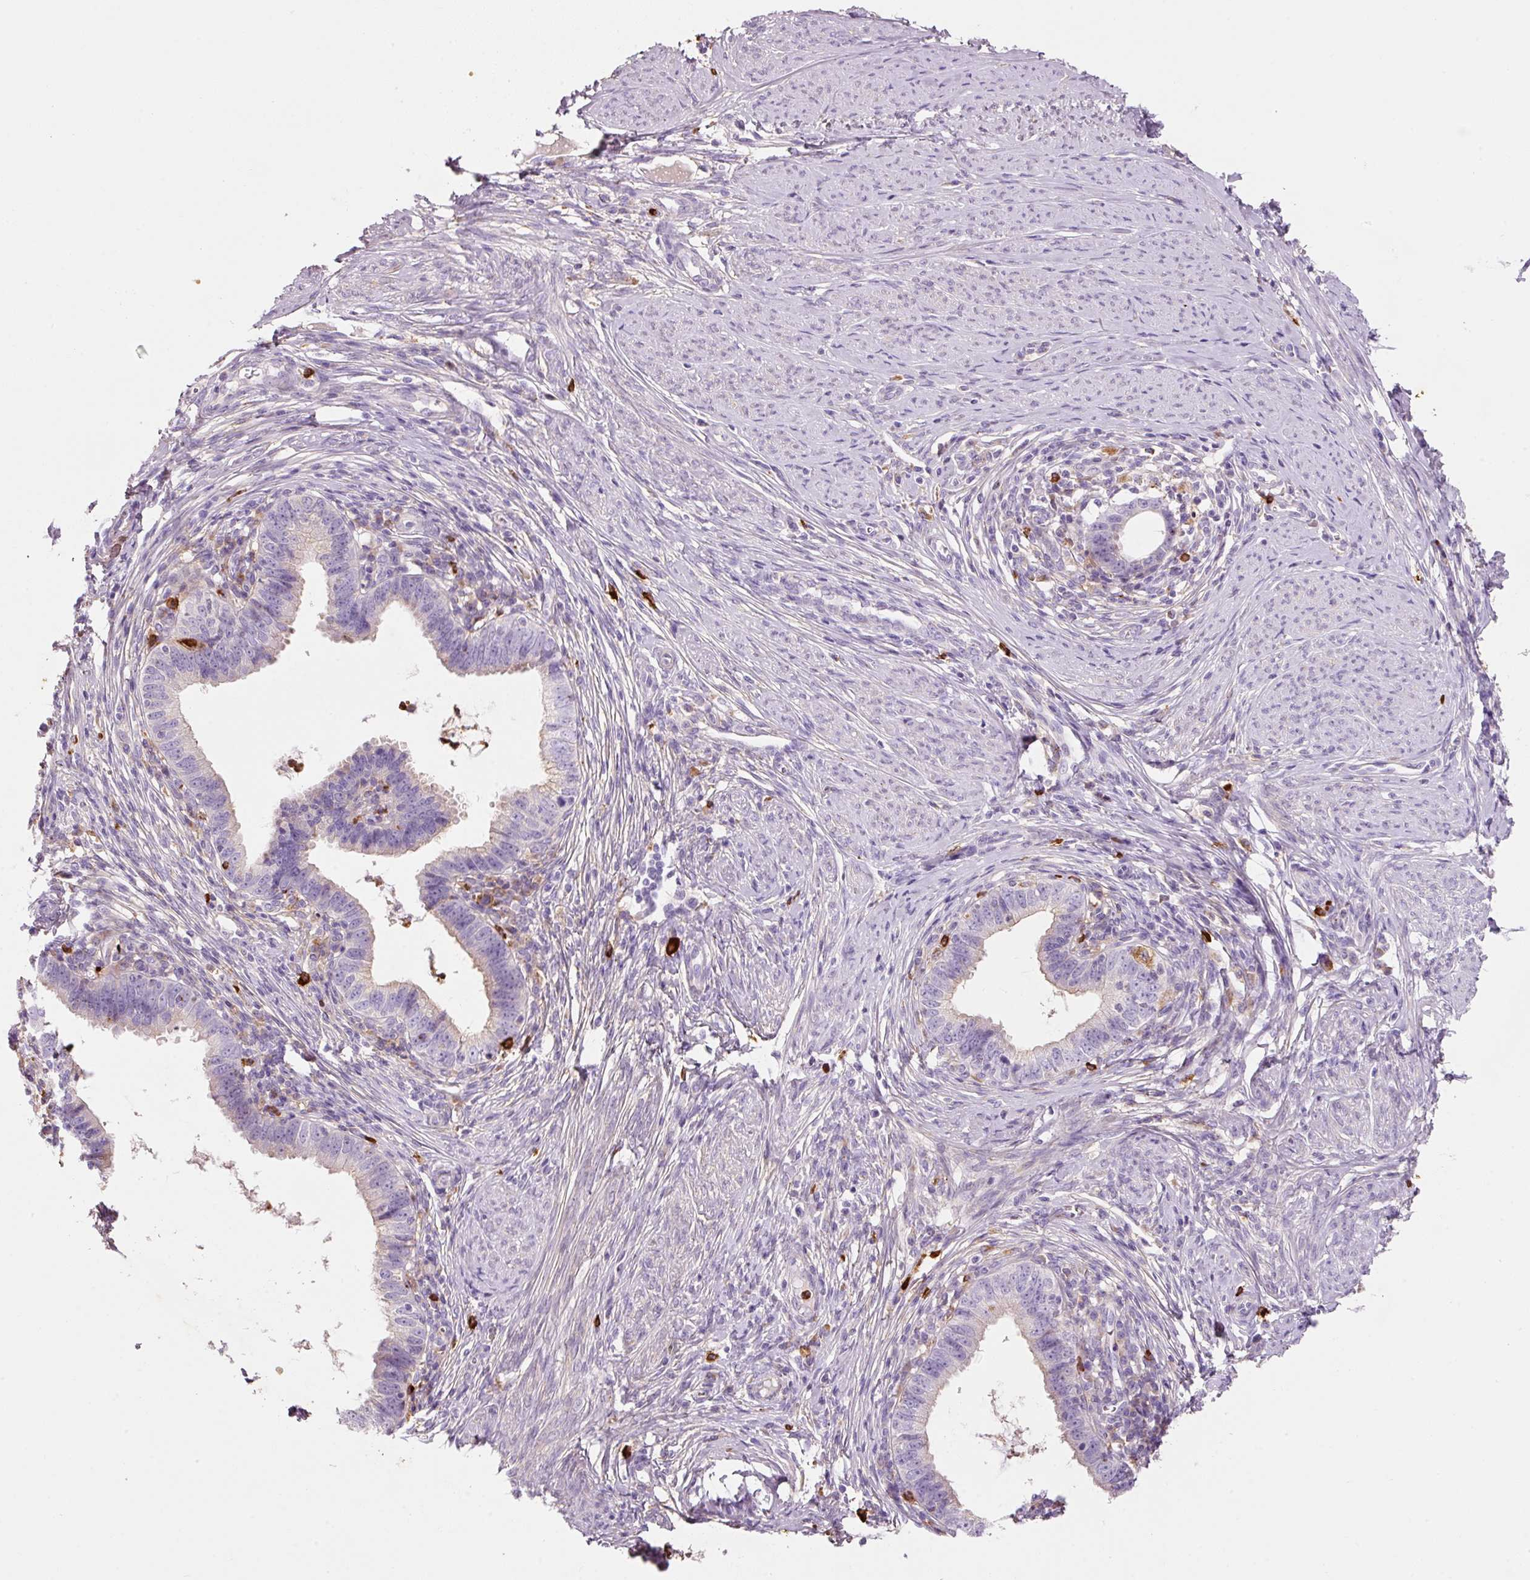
{"staining": {"intensity": "negative", "quantity": "none", "location": "none"}, "tissue": "cervical cancer", "cell_type": "Tumor cells", "image_type": "cancer", "snomed": [{"axis": "morphology", "description": "Adenocarcinoma, NOS"}, {"axis": "topography", "description": "Cervix"}], "caption": "Tumor cells are negative for brown protein staining in cervical cancer (adenocarcinoma).", "gene": "TMC8", "patient": {"sex": "female", "age": 36}}